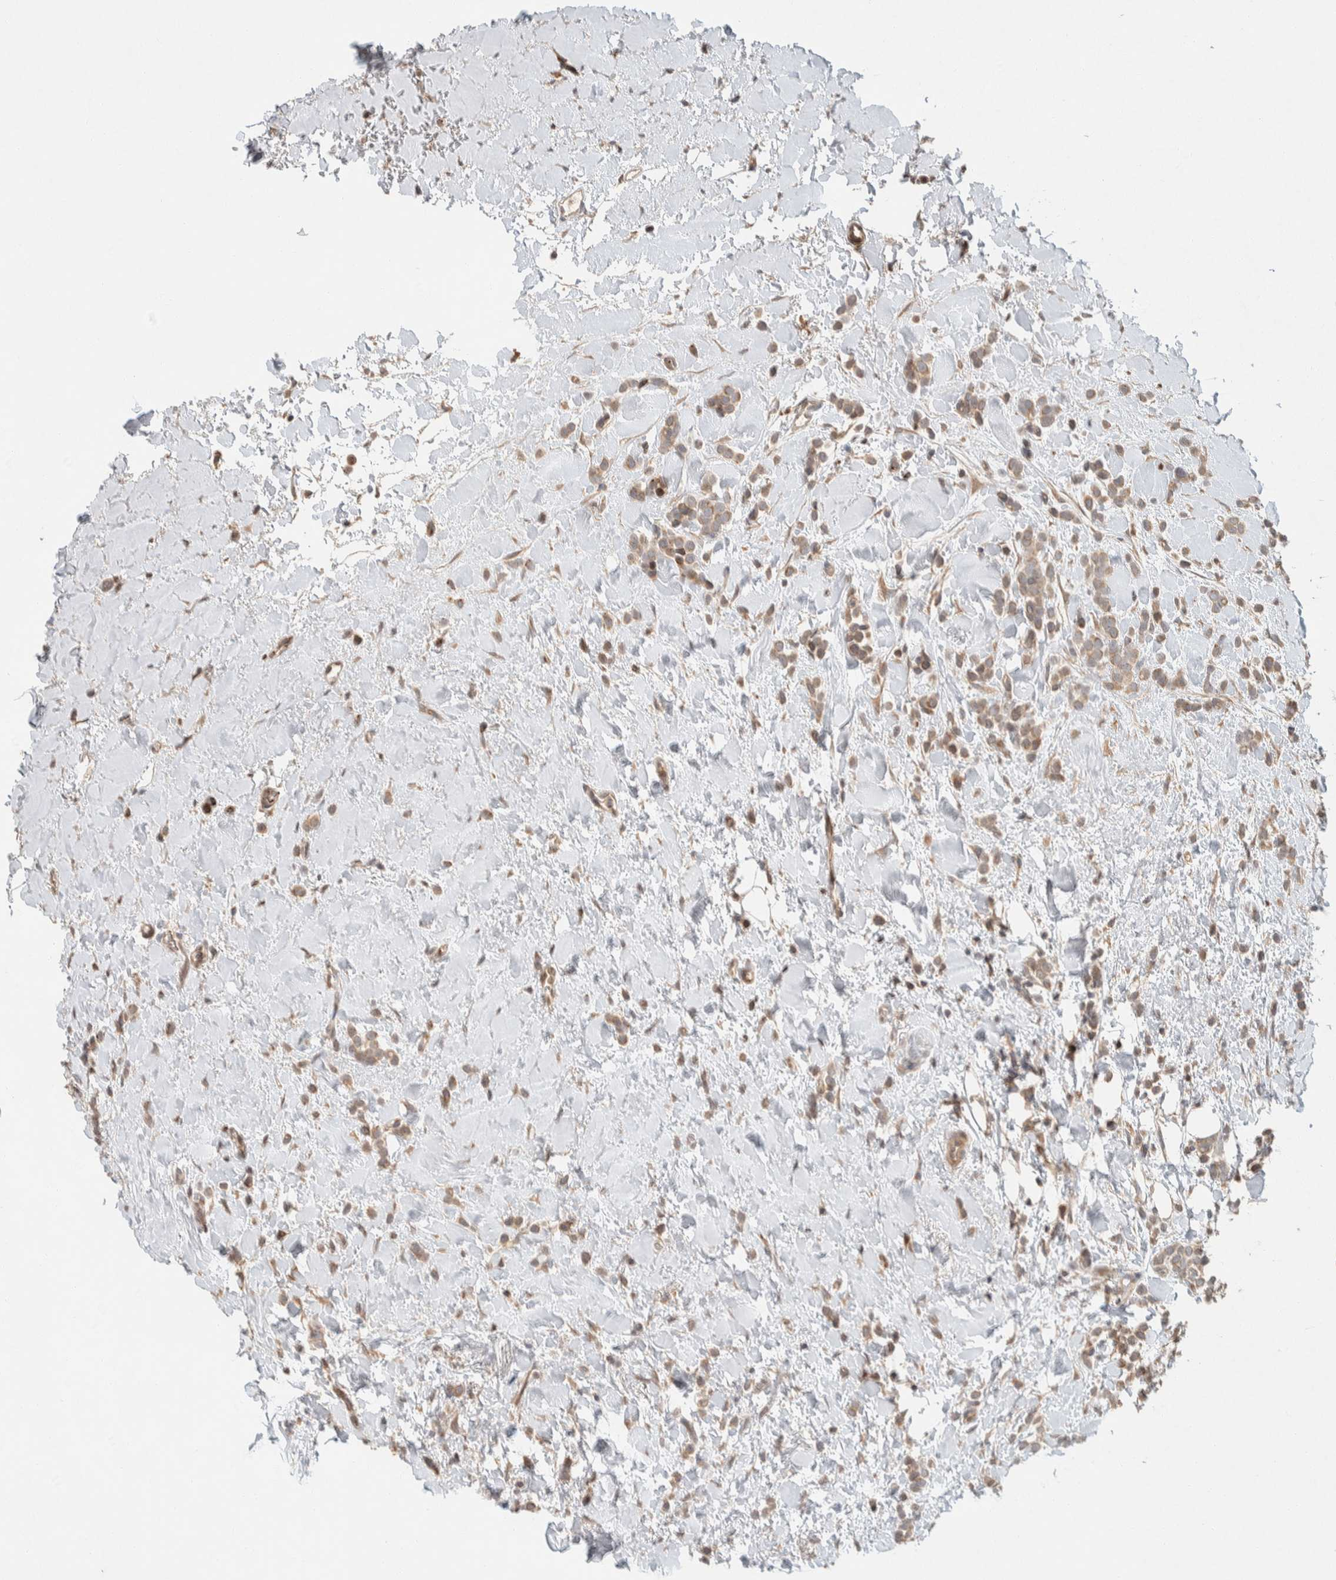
{"staining": {"intensity": "weak", "quantity": ">75%", "location": "cytoplasmic/membranous"}, "tissue": "breast cancer", "cell_type": "Tumor cells", "image_type": "cancer", "snomed": [{"axis": "morphology", "description": "Normal tissue, NOS"}, {"axis": "morphology", "description": "Lobular carcinoma"}, {"axis": "topography", "description": "Breast"}], "caption": "High-power microscopy captured an IHC photomicrograph of breast lobular carcinoma, revealing weak cytoplasmic/membranous expression in approximately >75% of tumor cells.", "gene": "KIF9", "patient": {"sex": "female", "age": 50}}